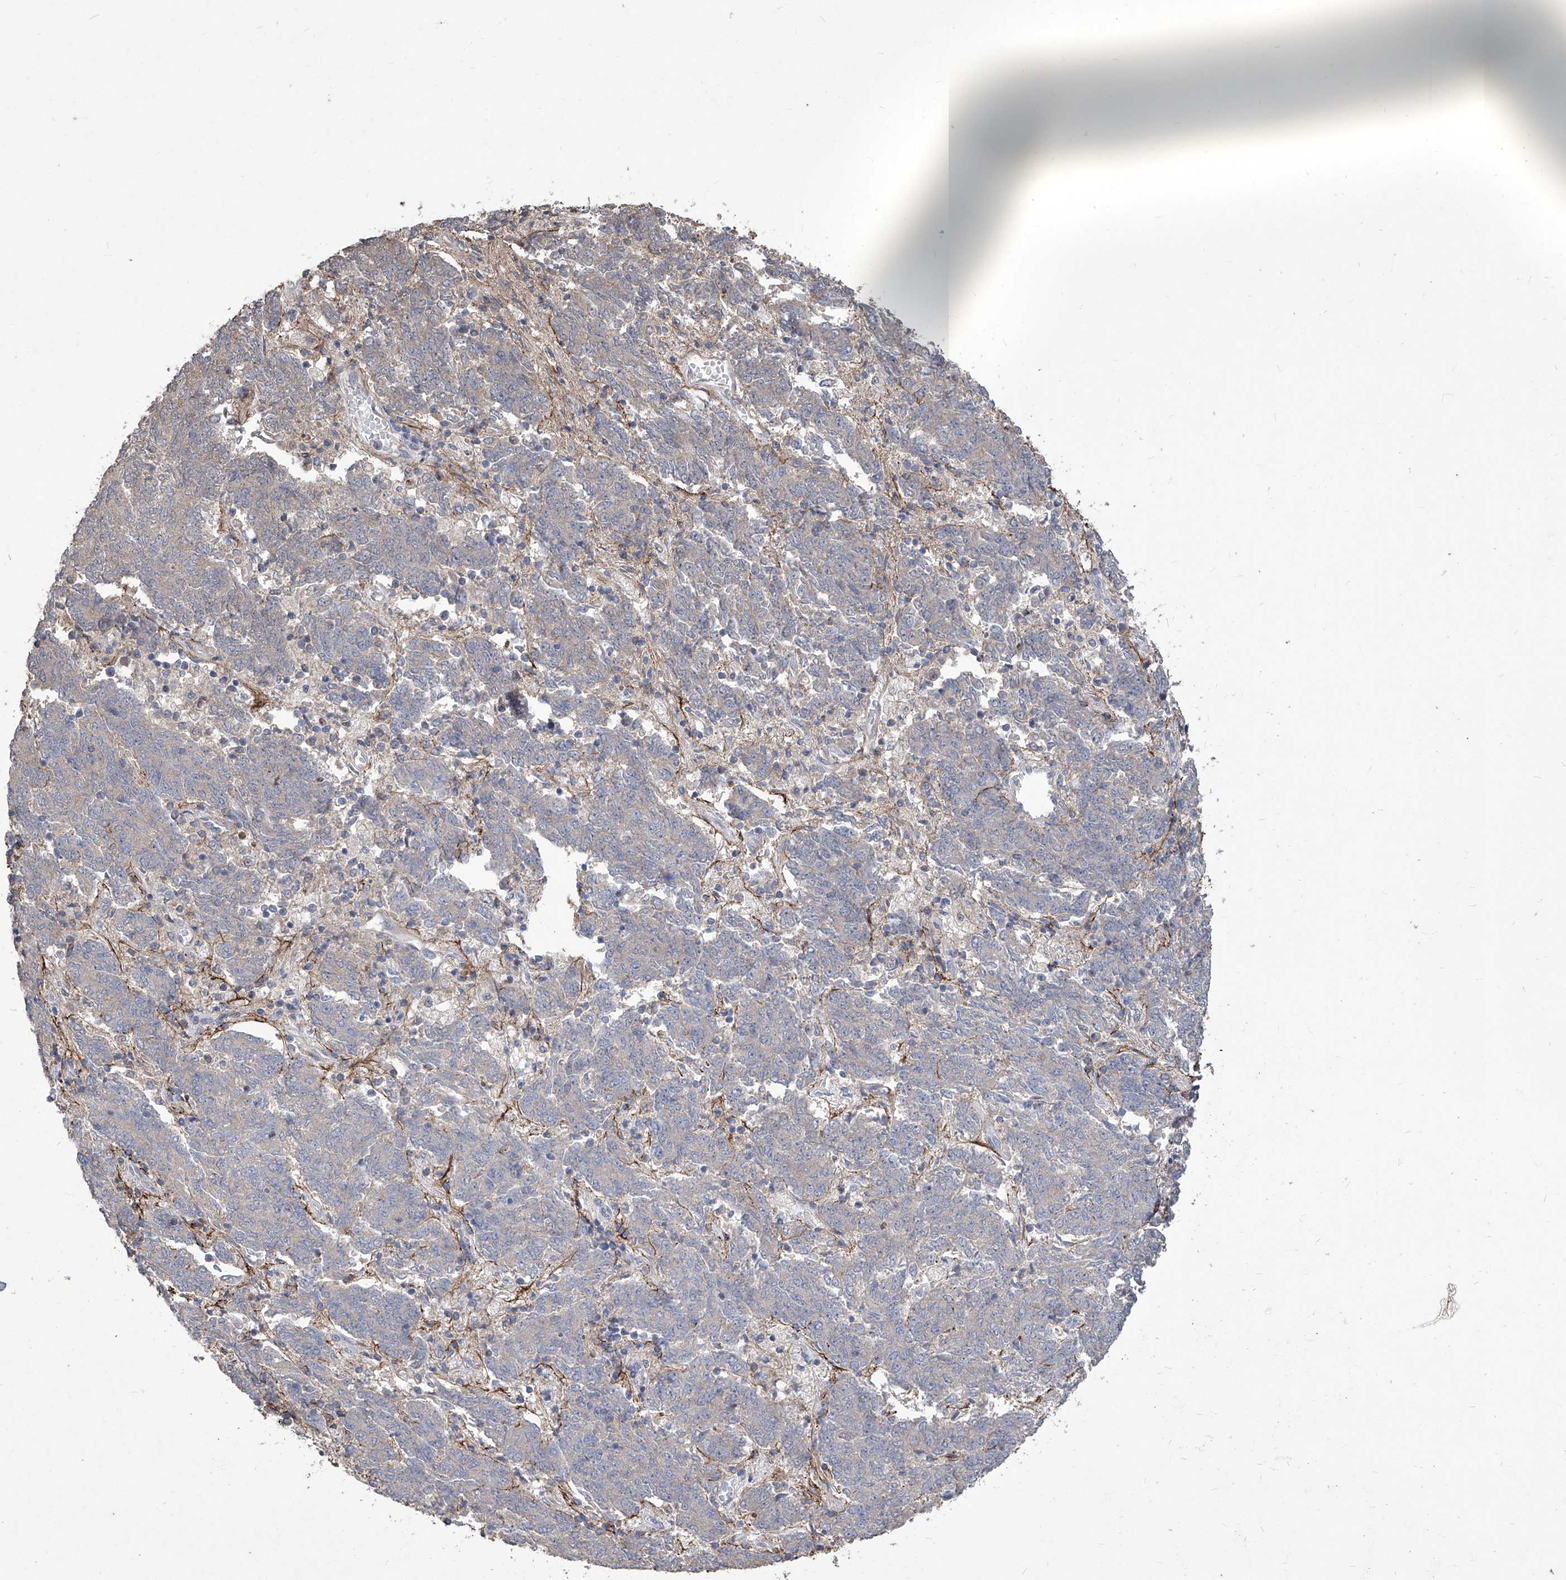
{"staining": {"intensity": "negative", "quantity": "none", "location": "none"}, "tissue": "endometrial cancer", "cell_type": "Tumor cells", "image_type": "cancer", "snomed": [{"axis": "morphology", "description": "Adenocarcinoma, NOS"}, {"axis": "topography", "description": "Endometrium"}], "caption": "Protein analysis of endometrial cancer demonstrates no significant expression in tumor cells.", "gene": "TXNIP", "patient": {"sex": "female", "age": 80}}